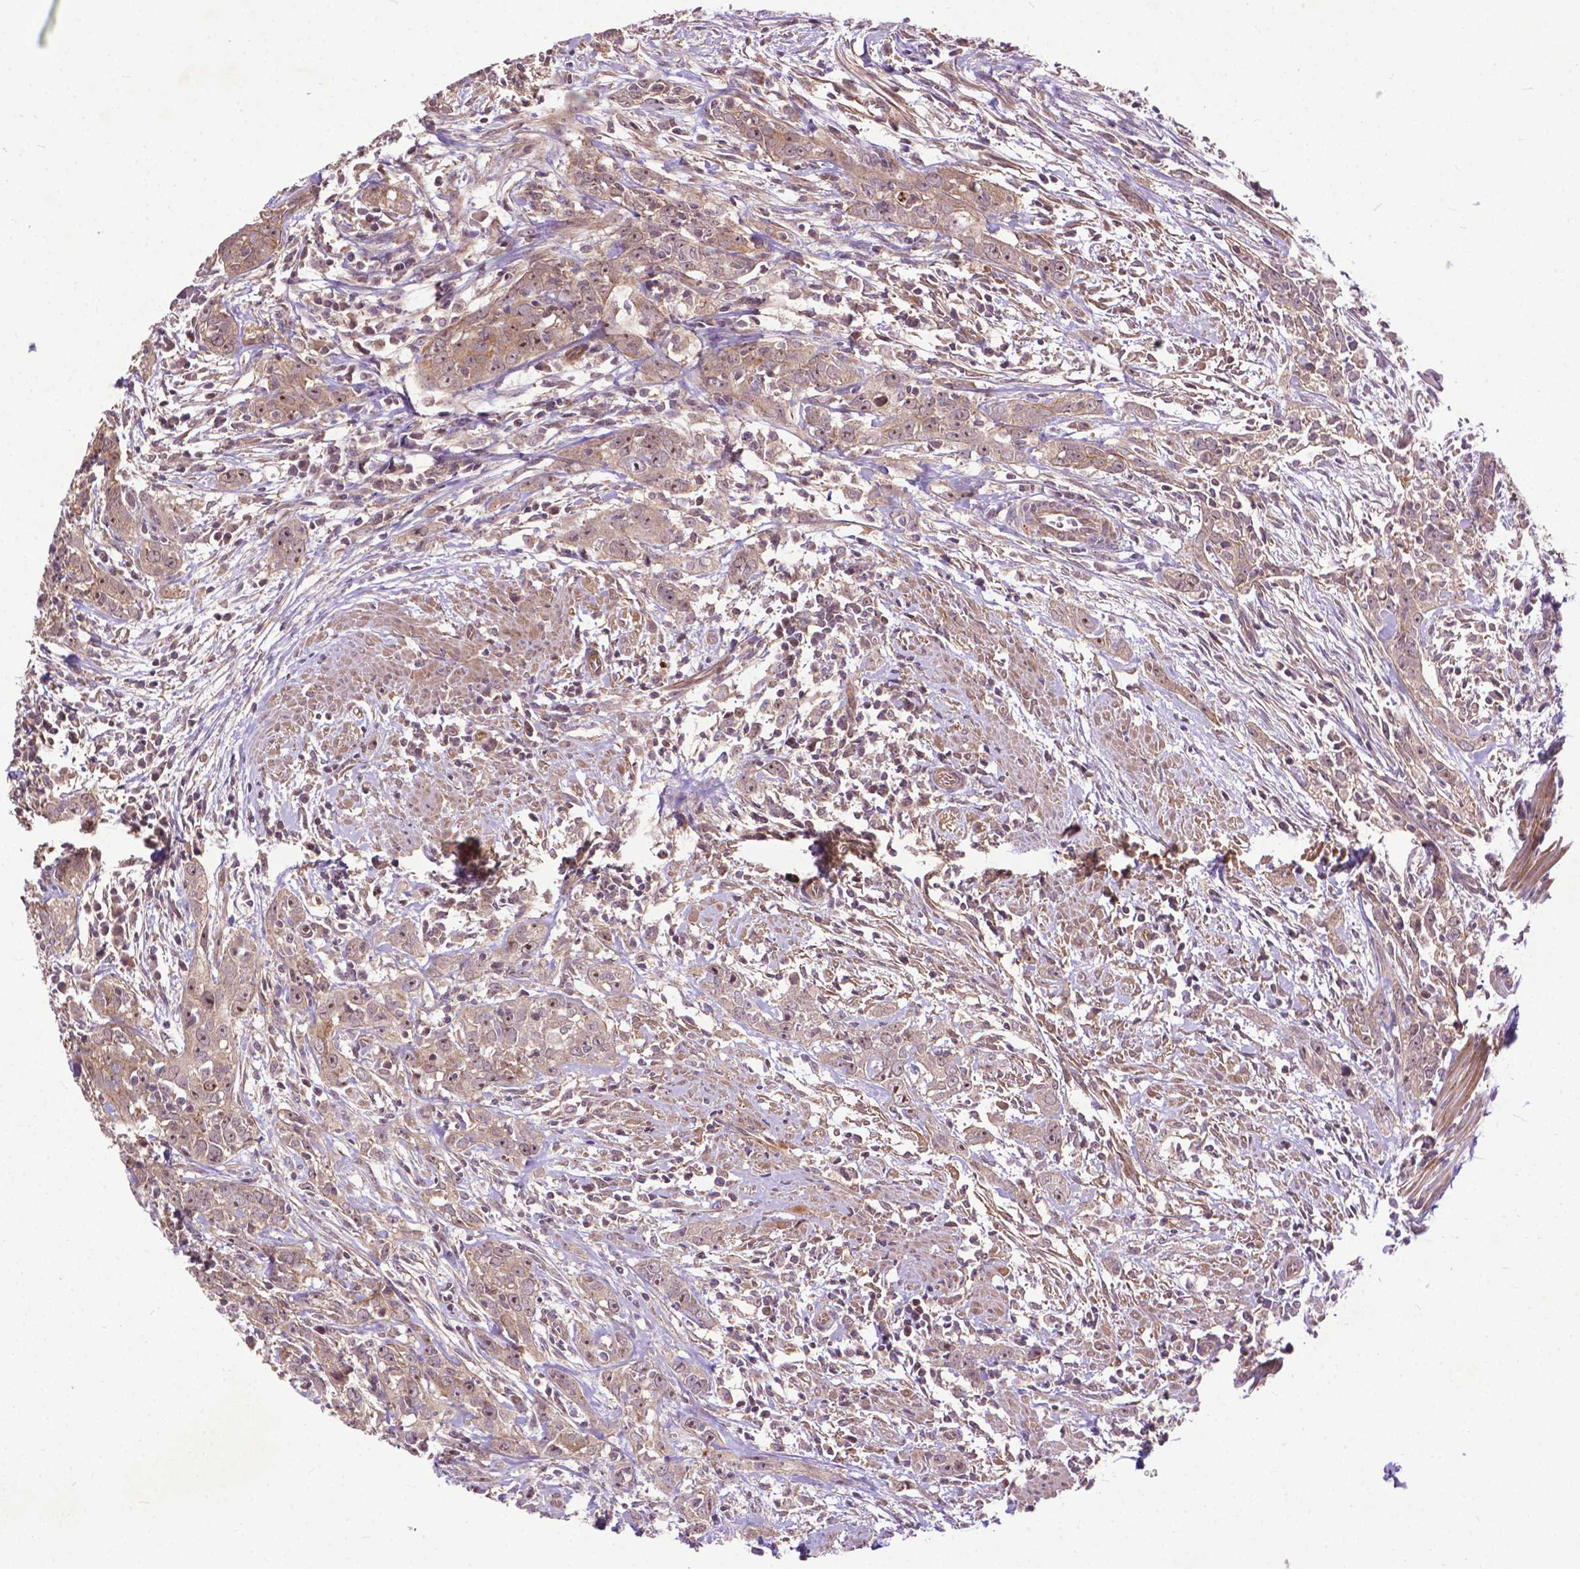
{"staining": {"intensity": "moderate", "quantity": "25%-75%", "location": "cytoplasmic/membranous,nuclear"}, "tissue": "urothelial cancer", "cell_type": "Tumor cells", "image_type": "cancer", "snomed": [{"axis": "morphology", "description": "Urothelial carcinoma, High grade"}, {"axis": "topography", "description": "Urinary bladder"}], "caption": "High-magnification brightfield microscopy of urothelial cancer stained with DAB (brown) and counterstained with hematoxylin (blue). tumor cells exhibit moderate cytoplasmic/membranous and nuclear positivity is appreciated in approximately25%-75% of cells.", "gene": "PARP3", "patient": {"sex": "male", "age": 83}}